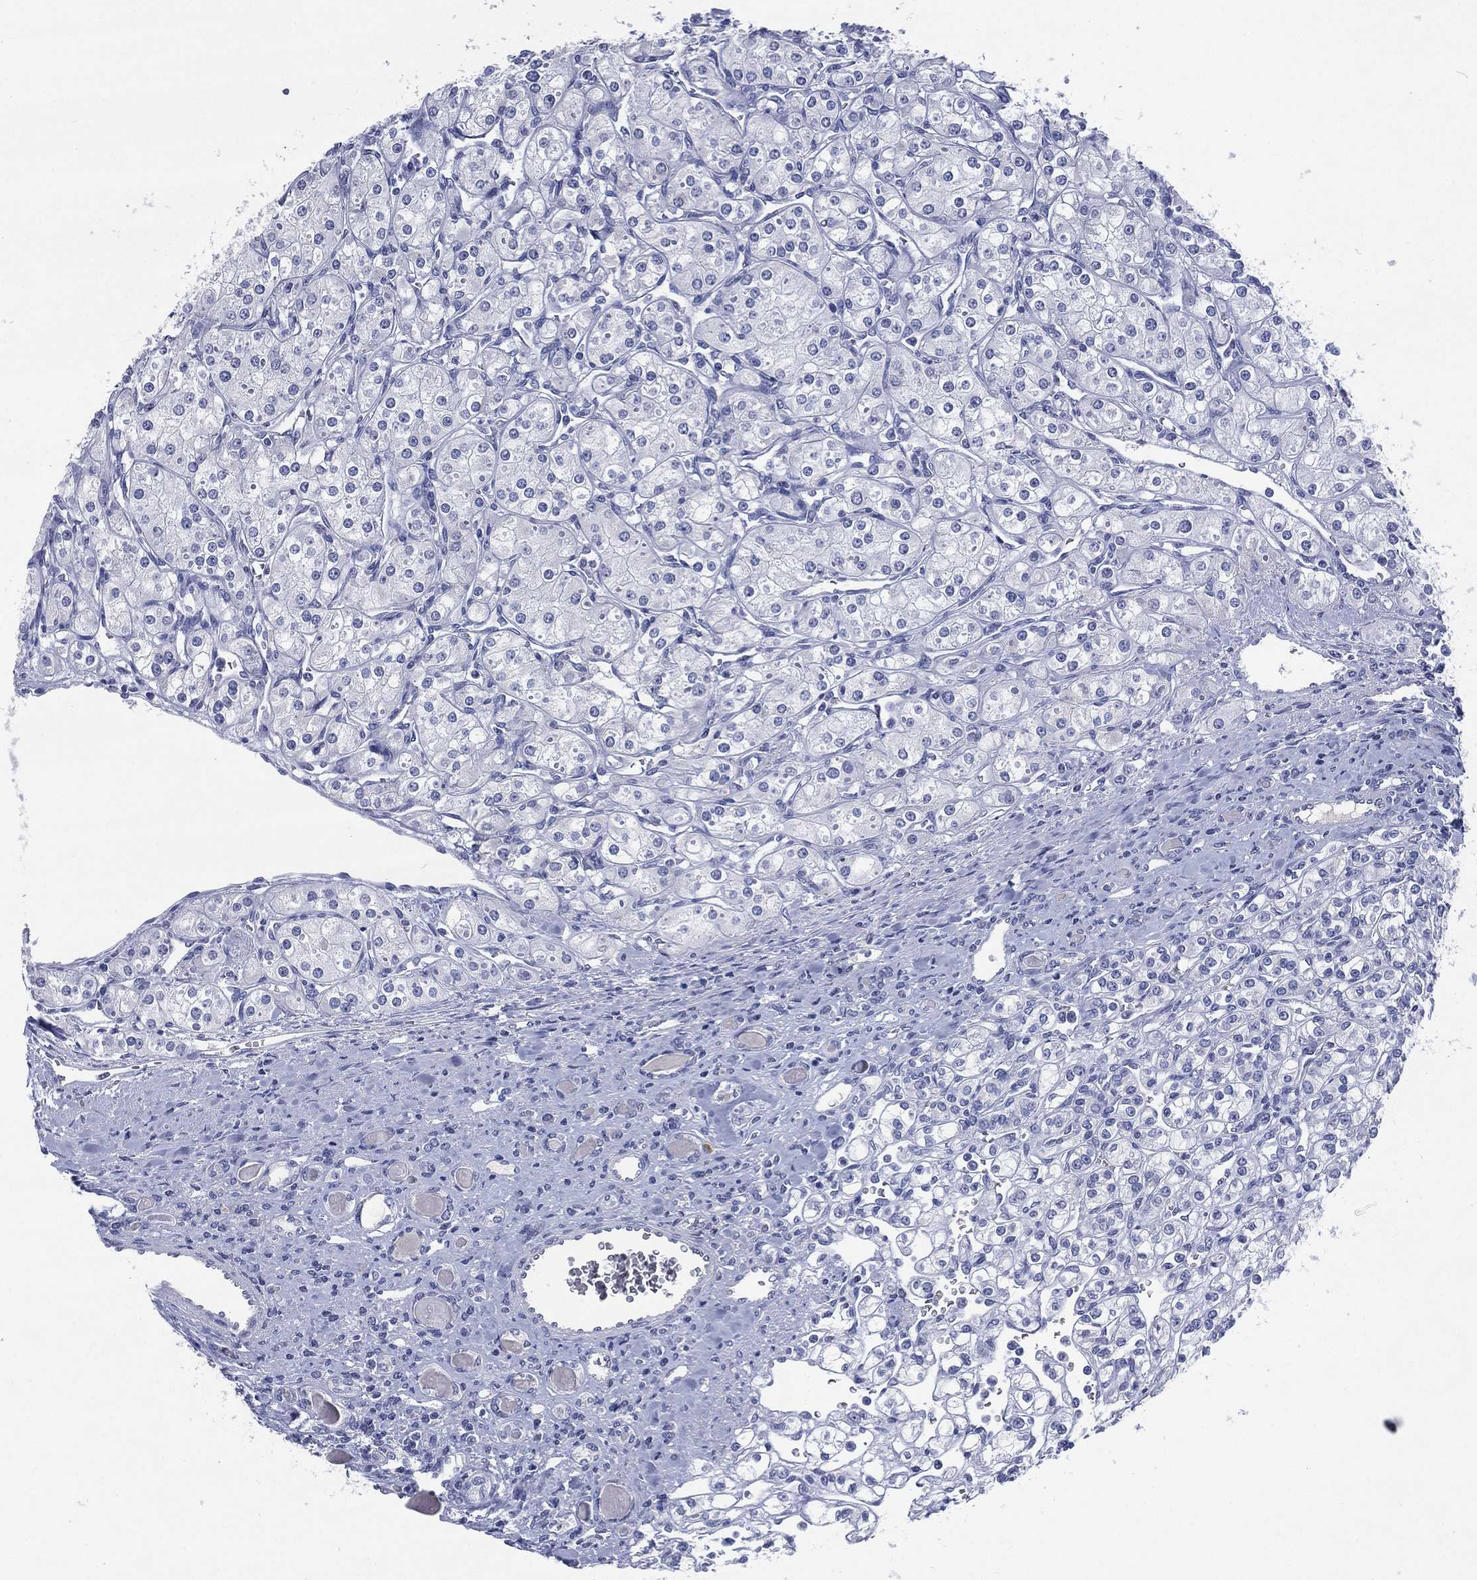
{"staining": {"intensity": "negative", "quantity": "none", "location": "none"}, "tissue": "renal cancer", "cell_type": "Tumor cells", "image_type": "cancer", "snomed": [{"axis": "morphology", "description": "Adenocarcinoma, NOS"}, {"axis": "topography", "description": "Kidney"}], "caption": "Renal cancer was stained to show a protein in brown. There is no significant staining in tumor cells. (Brightfield microscopy of DAB IHC at high magnification).", "gene": "KRT35", "patient": {"sex": "male", "age": 77}}